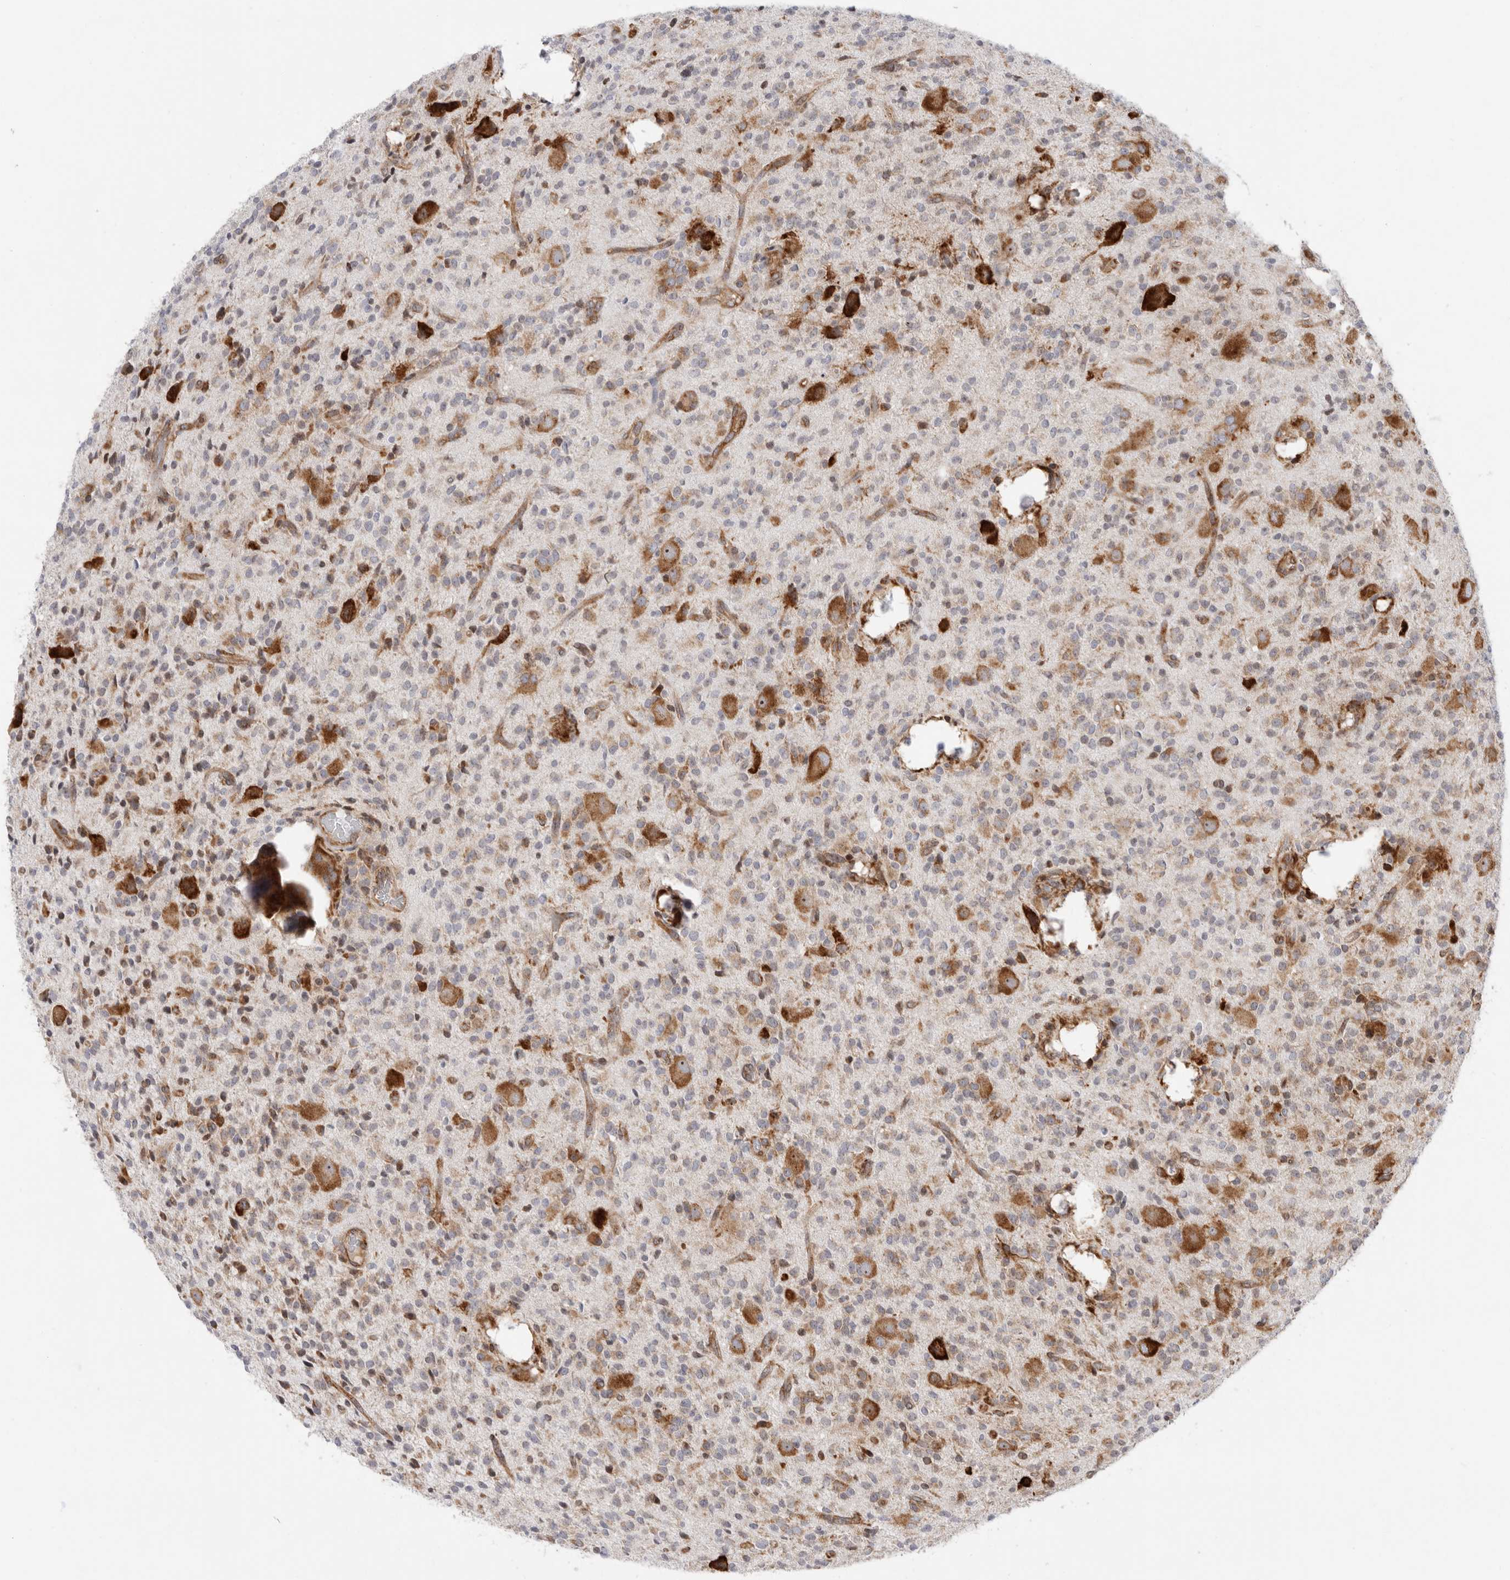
{"staining": {"intensity": "weak", "quantity": ">75%", "location": "cytoplasmic/membranous"}, "tissue": "glioma", "cell_type": "Tumor cells", "image_type": "cancer", "snomed": [{"axis": "morphology", "description": "Glioma, malignant, High grade"}, {"axis": "topography", "description": "Brain"}], "caption": "A brown stain highlights weak cytoplasmic/membranous positivity of a protein in malignant glioma (high-grade) tumor cells. (DAB (3,3'-diaminobenzidine) IHC with brightfield microscopy, high magnification).", "gene": "FZD3", "patient": {"sex": "male", "age": 34}}